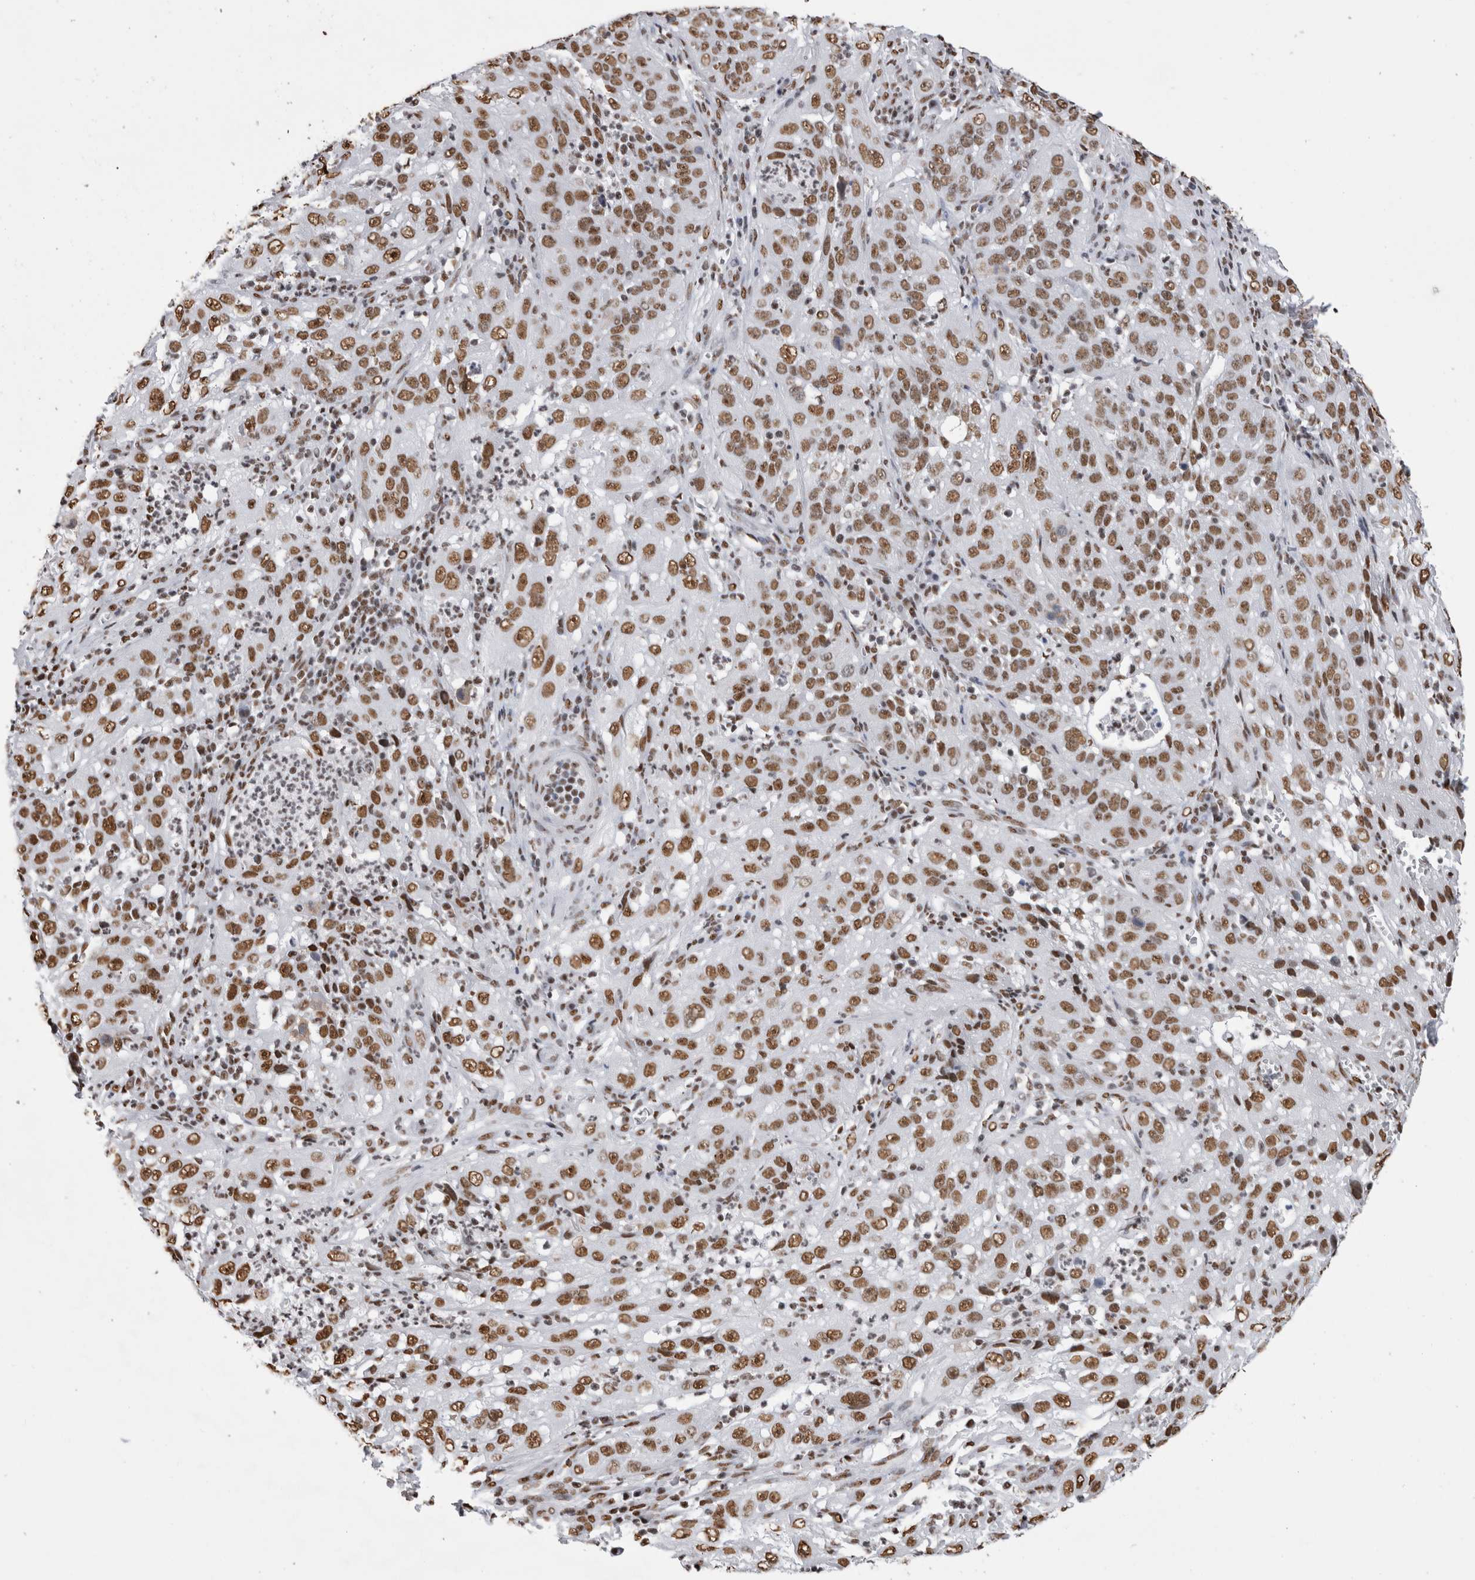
{"staining": {"intensity": "moderate", "quantity": ">75%", "location": "nuclear"}, "tissue": "cervical cancer", "cell_type": "Tumor cells", "image_type": "cancer", "snomed": [{"axis": "morphology", "description": "Squamous cell carcinoma, NOS"}, {"axis": "topography", "description": "Cervix"}], "caption": "Cervical cancer (squamous cell carcinoma) stained with a brown dye reveals moderate nuclear positive expression in about >75% of tumor cells.", "gene": "ALPK3", "patient": {"sex": "female", "age": 32}}